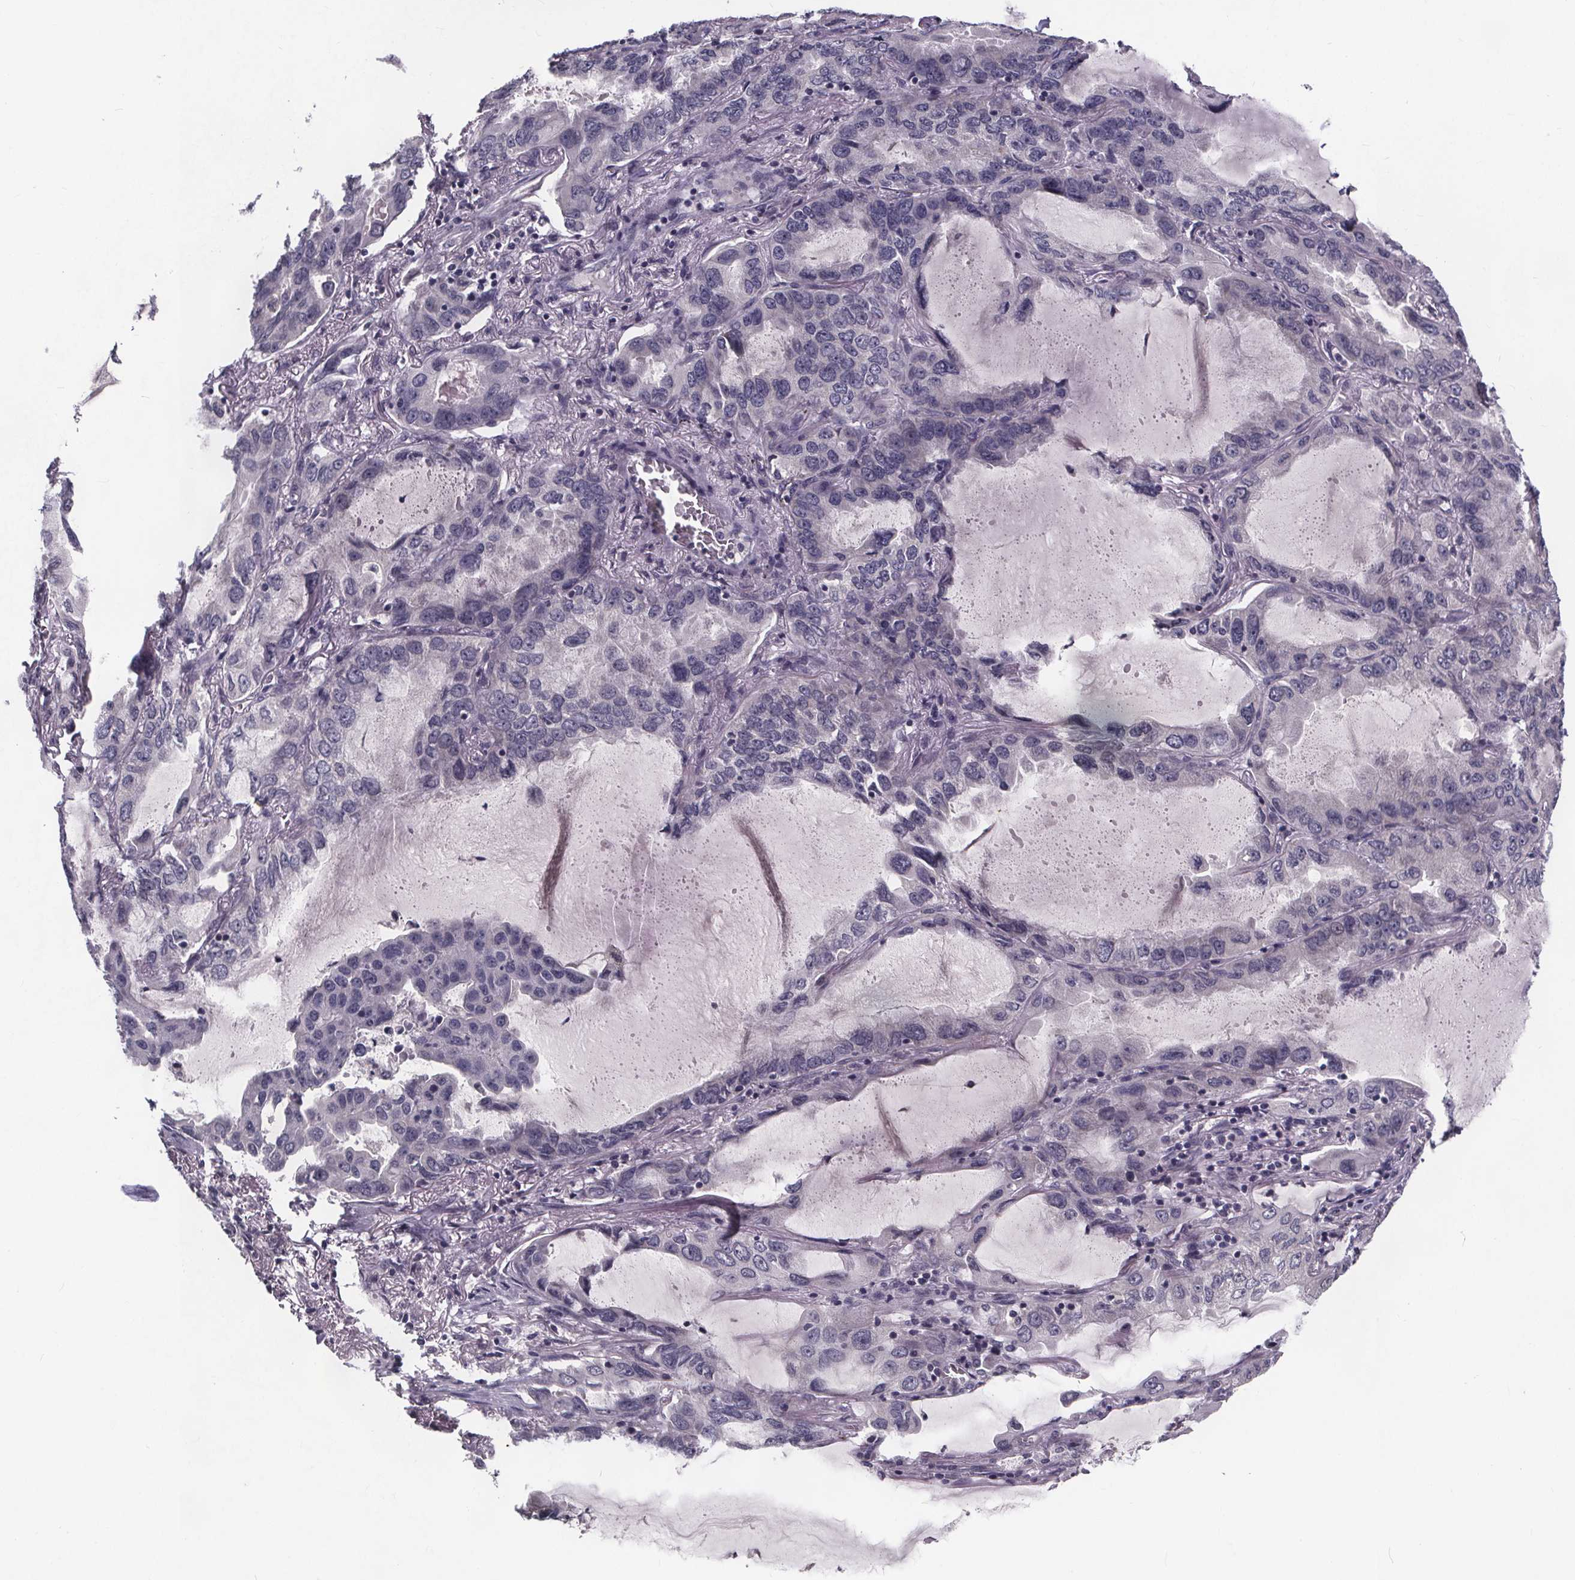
{"staining": {"intensity": "negative", "quantity": "none", "location": "none"}, "tissue": "lung cancer", "cell_type": "Tumor cells", "image_type": "cancer", "snomed": [{"axis": "morphology", "description": "Adenocarcinoma, NOS"}, {"axis": "topography", "description": "Lung"}], "caption": "High power microscopy histopathology image of an immunohistochemistry histopathology image of lung cancer, revealing no significant expression in tumor cells. (DAB immunohistochemistry, high magnification).", "gene": "FAM181B", "patient": {"sex": "male", "age": 64}}